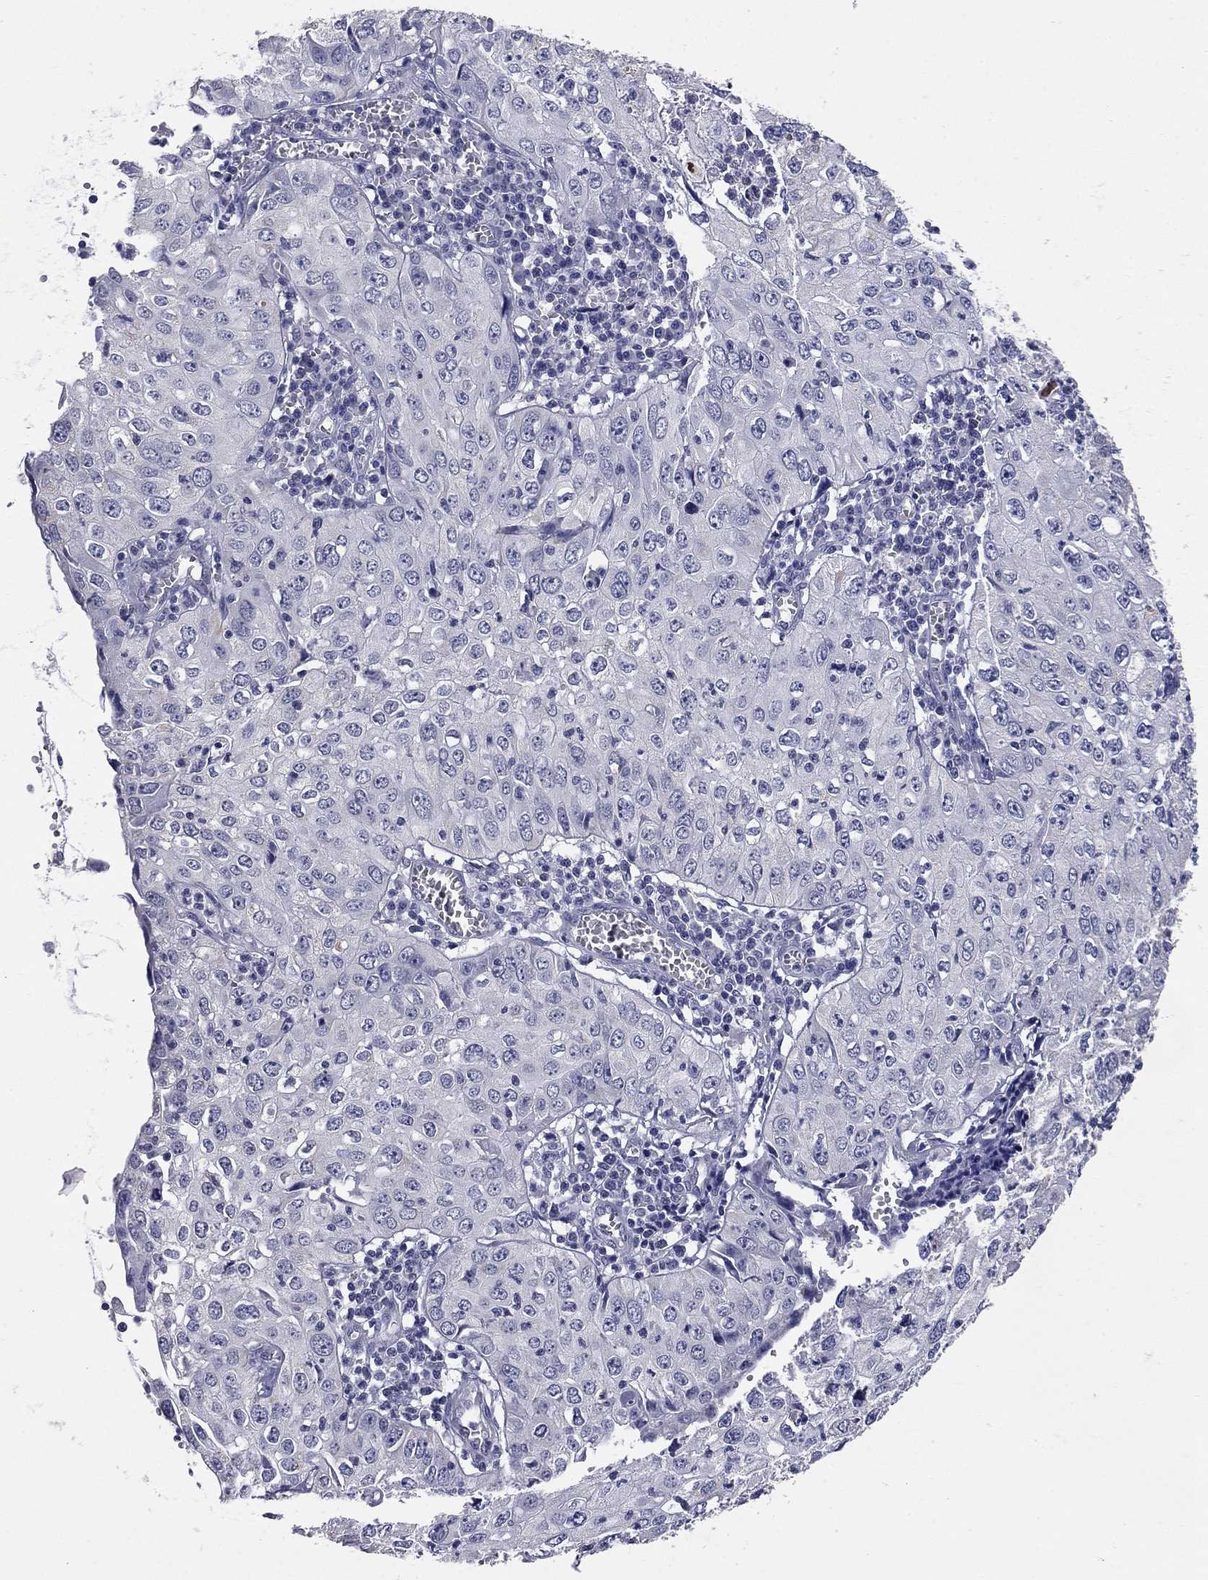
{"staining": {"intensity": "negative", "quantity": "none", "location": "none"}, "tissue": "cervical cancer", "cell_type": "Tumor cells", "image_type": "cancer", "snomed": [{"axis": "morphology", "description": "Squamous cell carcinoma, NOS"}, {"axis": "topography", "description": "Cervix"}], "caption": "This micrograph is of cervical cancer stained with immunohistochemistry to label a protein in brown with the nuclei are counter-stained blue. There is no positivity in tumor cells.", "gene": "SHOC2", "patient": {"sex": "female", "age": 24}}